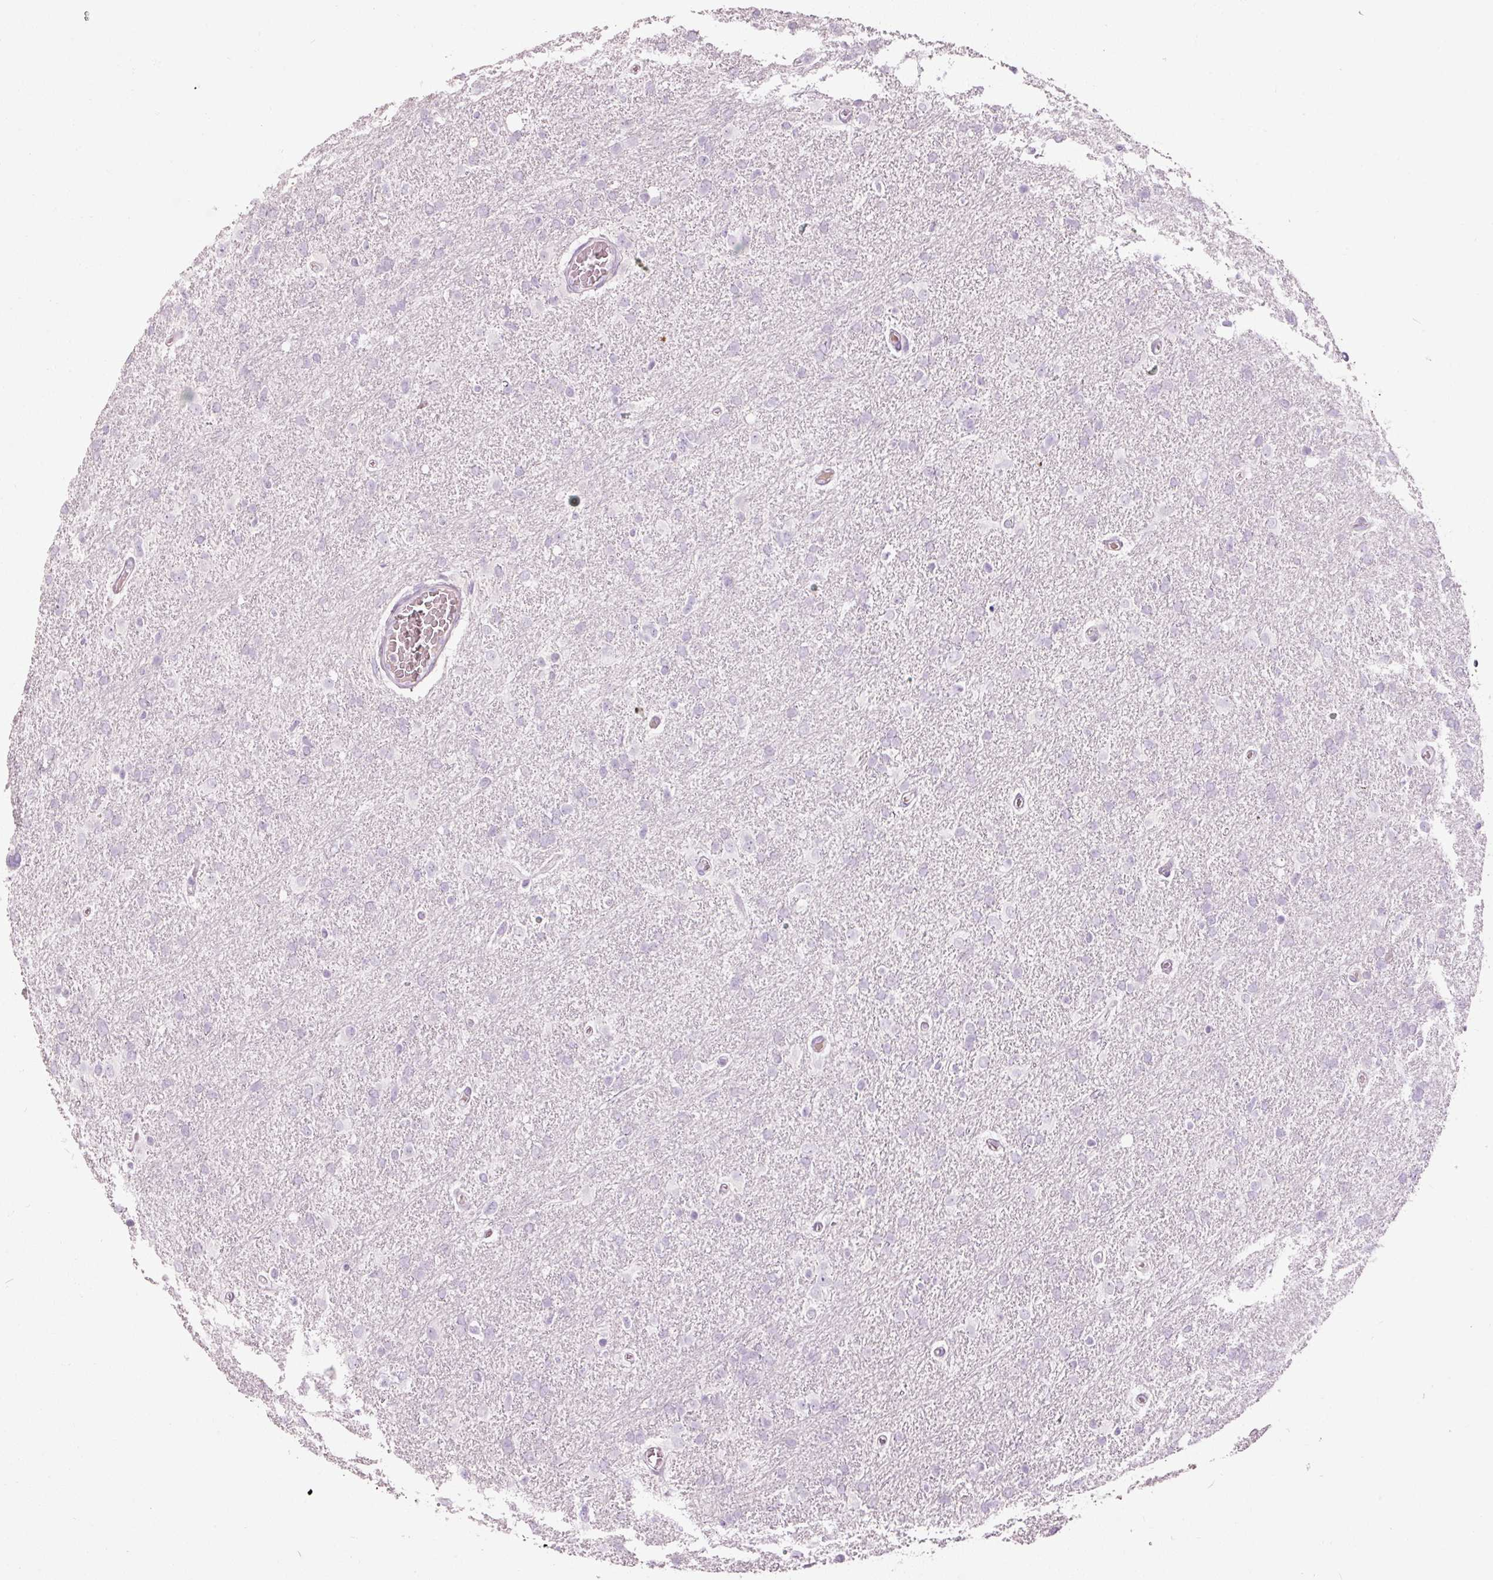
{"staining": {"intensity": "negative", "quantity": "none", "location": "none"}, "tissue": "glioma", "cell_type": "Tumor cells", "image_type": "cancer", "snomed": [{"axis": "morphology", "description": "Glioma, malignant, High grade"}, {"axis": "topography", "description": "Brain"}], "caption": "High power microscopy micrograph of an IHC image of glioma, revealing no significant positivity in tumor cells. (DAB IHC visualized using brightfield microscopy, high magnification).", "gene": "MUC5AC", "patient": {"sex": "male", "age": 61}}